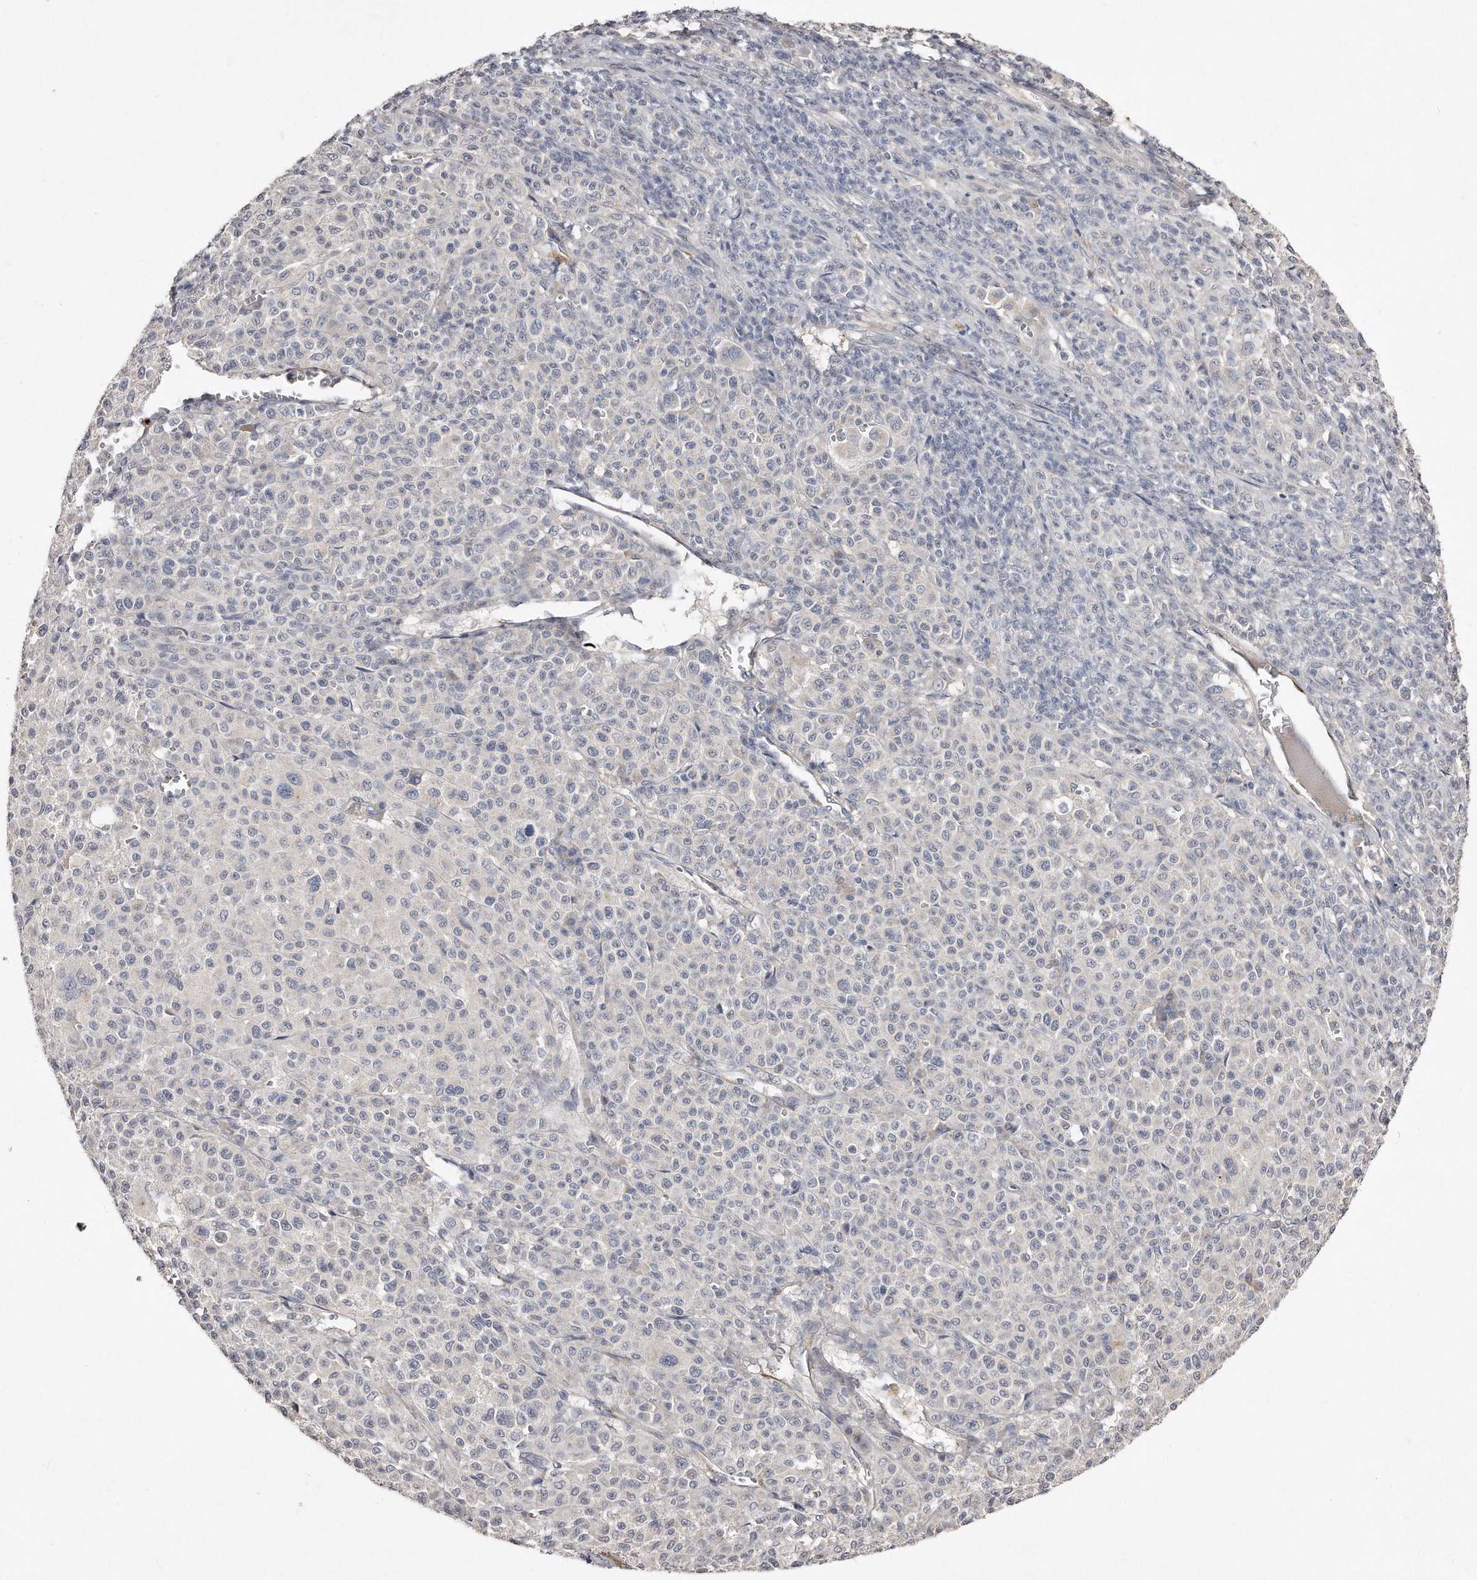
{"staining": {"intensity": "negative", "quantity": "none", "location": "none"}, "tissue": "melanoma", "cell_type": "Tumor cells", "image_type": "cancer", "snomed": [{"axis": "morphology", "description": "Malignant melanoma, Metastatic site"}, {"axis": "topography", "description": "Skin"}], "caption": "IHC of malignant melanoma (metastatic site) shows no staining in tumor cells.", "gene": "LMOD1", "patient": {"sex": "female", "age": 74}}